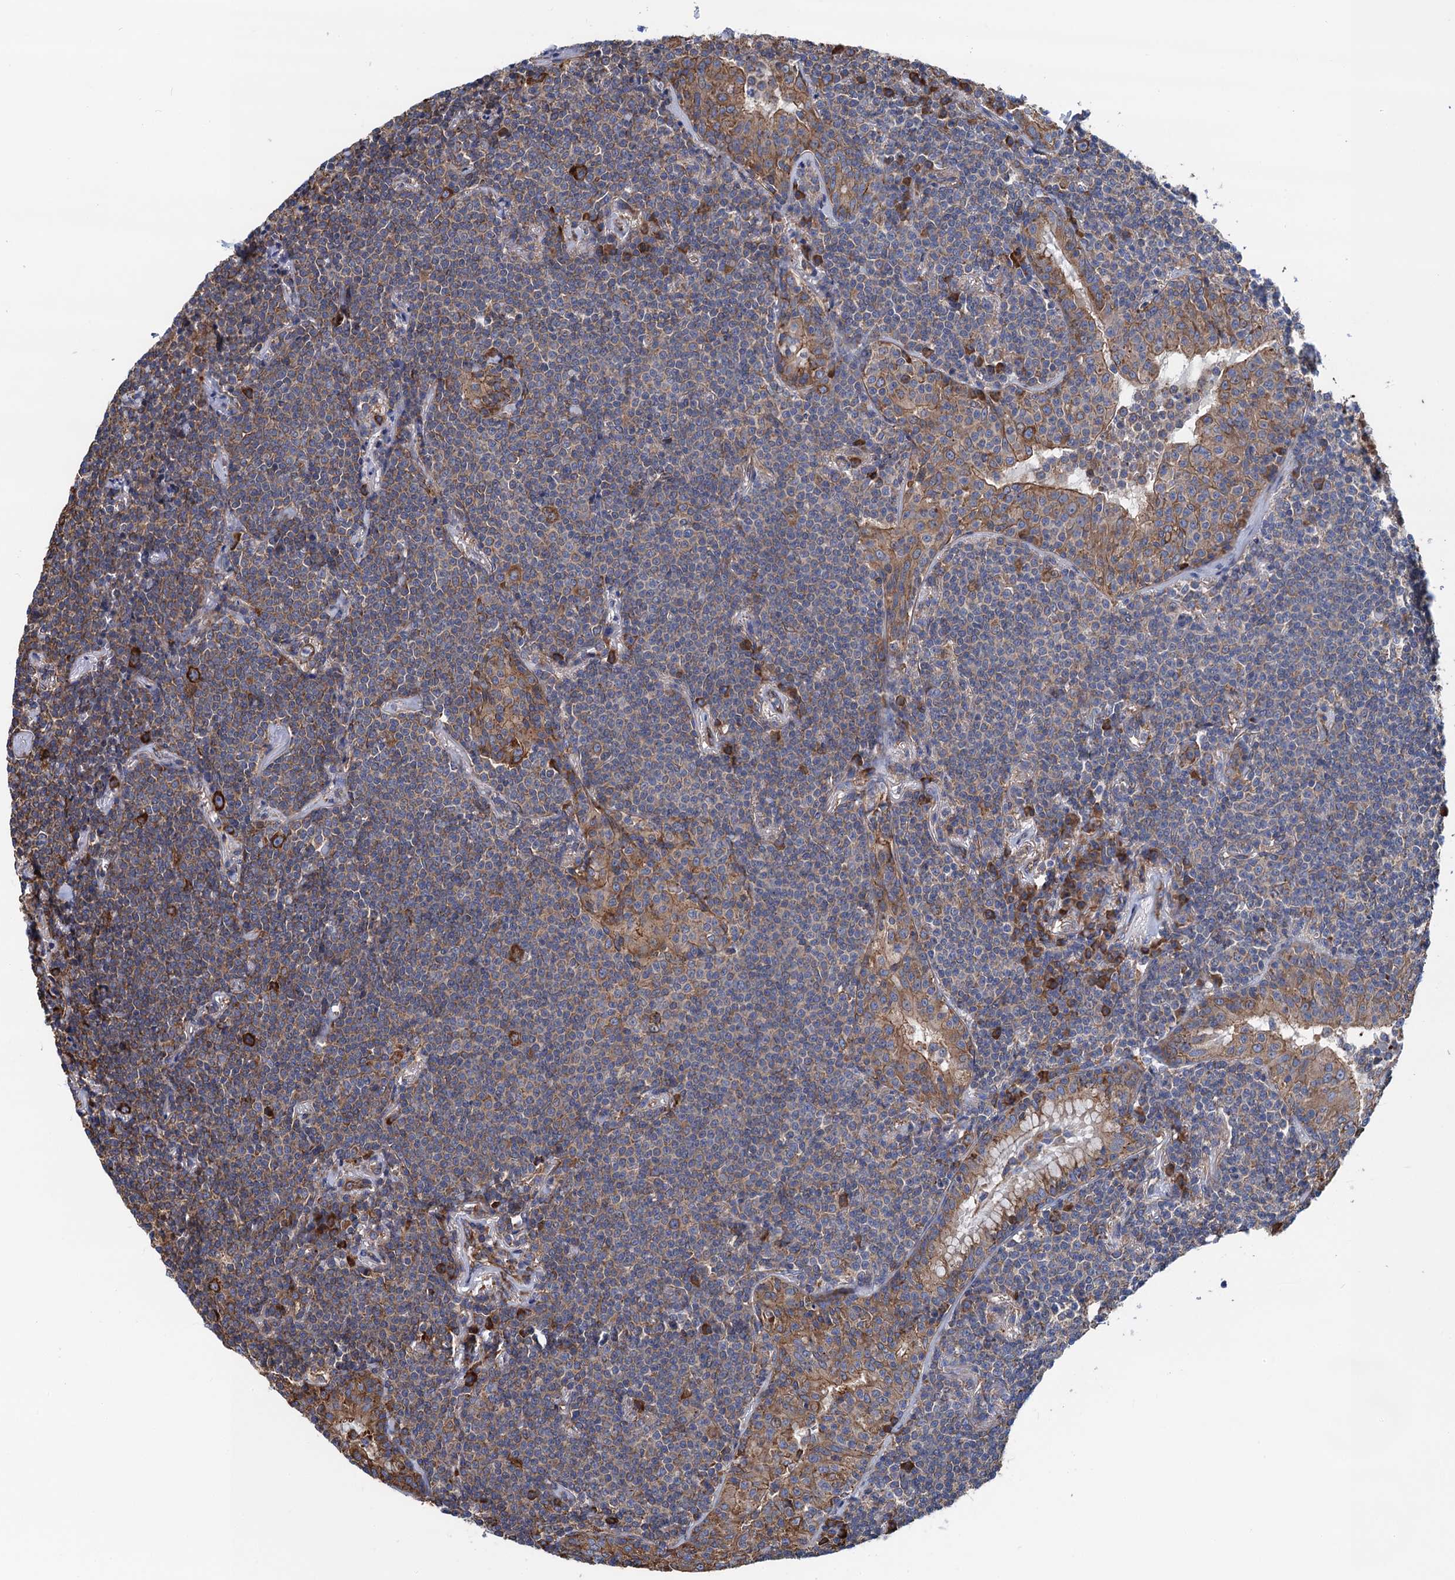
{"staining": {"intensity": "weak", "quantity": "25%-75%", "location": "cytoplasmic/membranous"}, "tissue": "lymphoma", "cell_type": "Tumor cells", "image_type": "cancer", "snomed": [{"axis": "morphology", "description": "Malignant lymphoma, non-Hodgkin's type, Low grade"}, {"axis": "topography", "description": "Lung"}], "caption": "Human low-grade malignant lymphoma, non-Hodgkin's type stained for a protein (brown) displays weak cytoplasmic/membranous positive expression in approximately 25%-75% of tumor cells.", "gene": "SLC12A7", "patient": {"sex": "female", "age": 71}}